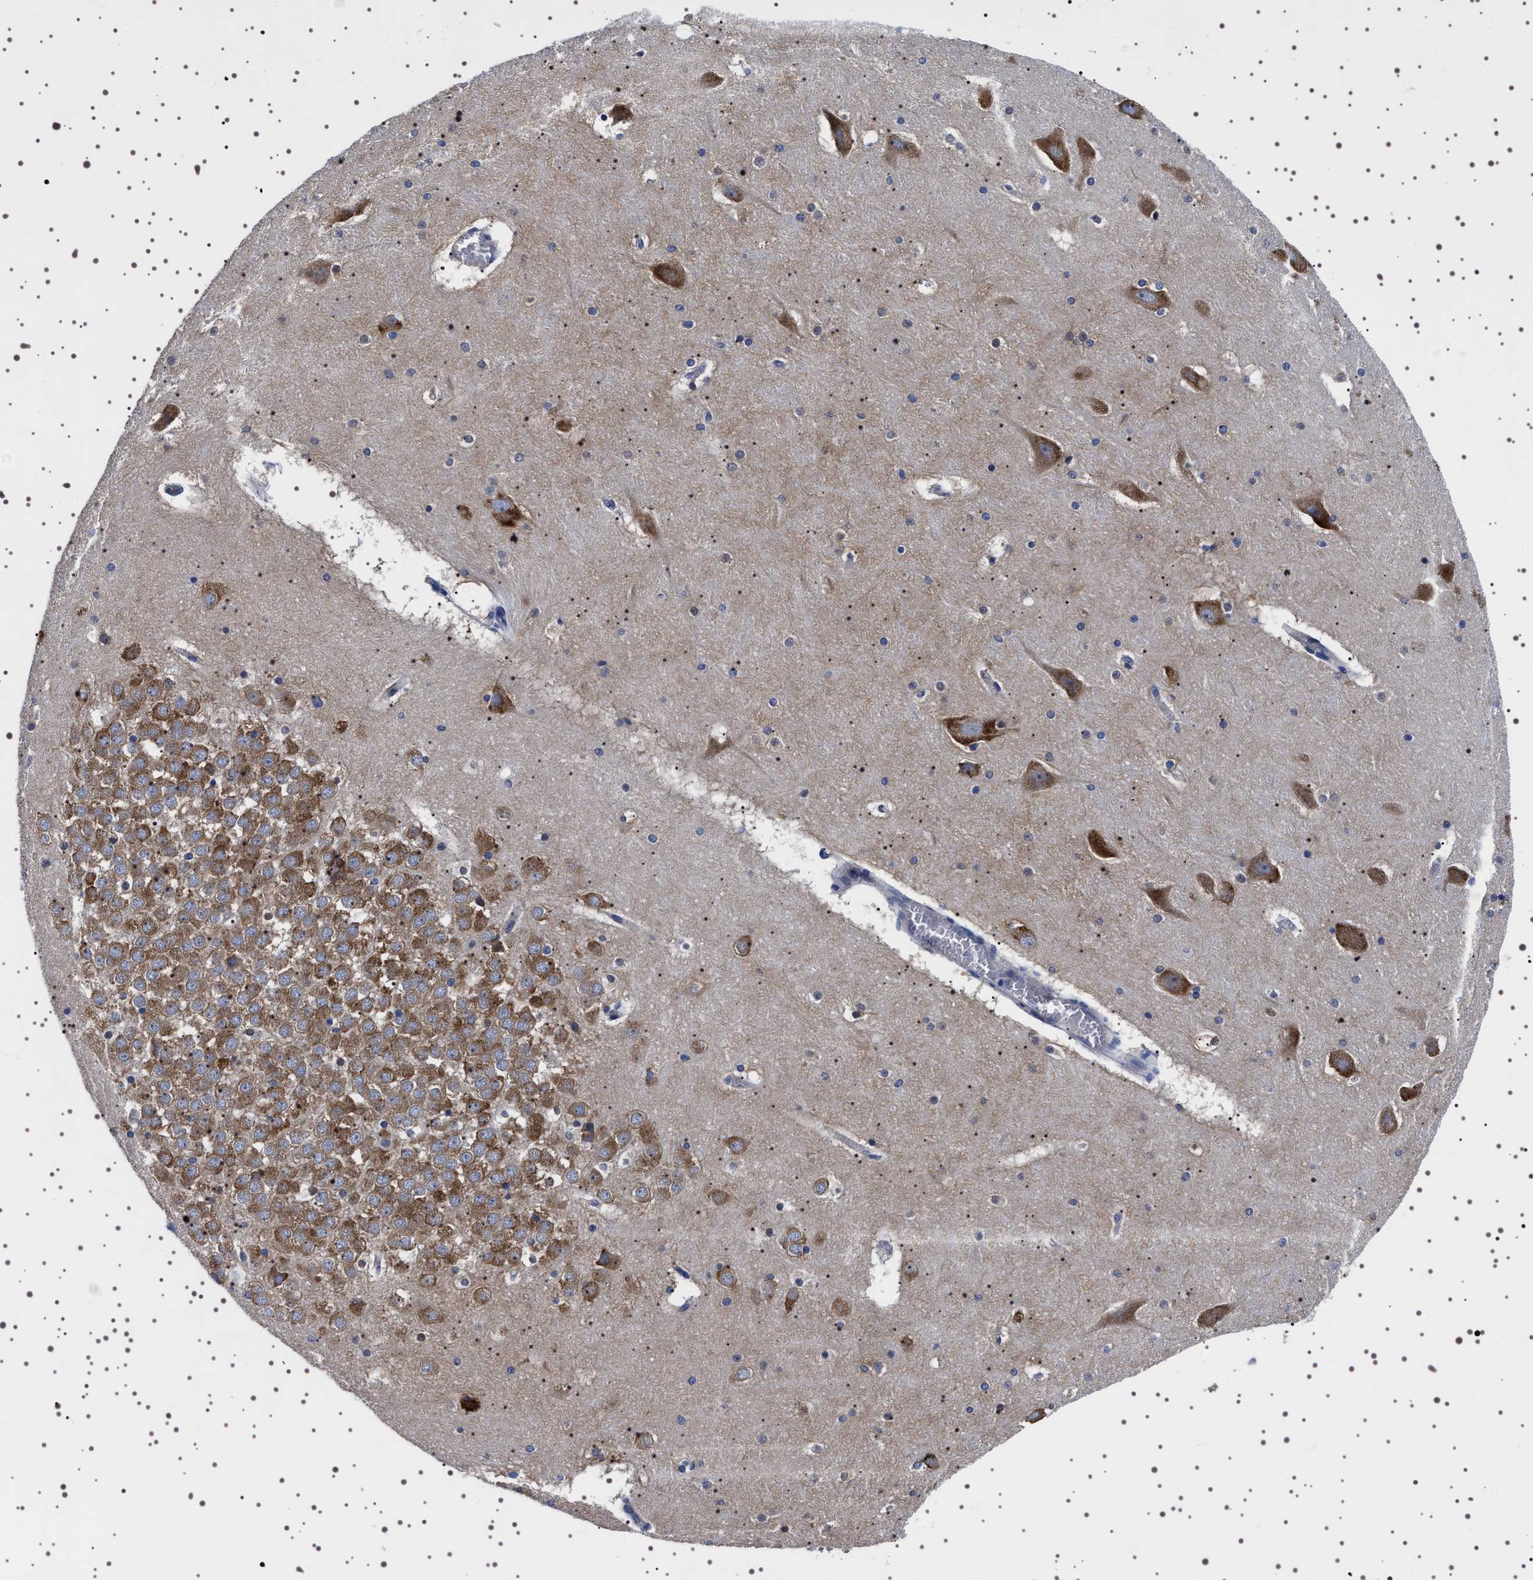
{"staining": {"intensity": "moderate", "quantity": "<25%", "location": "cytoplasmic/membranous"}, "tissue": "hippocampus", "cell_type": "Glial cells", "image_type": "normal", "snomed": [{"axis": "morphology", "description": "Normal tissue, NOS"}, {"axis": "topography", "description": "Hippocampus"}], "caption": "Immunohistochemical staining of benign human hippocampus exhibits <25% levels of moderate cytoplasmic/membranous protein positivity in about <25% of glial cells. (DAB (3,3'-diaminobenzidine) = brown stain, brightfield microscopy at high magnification).", "gene": "DARS1", "patient": {"sex": "male", "age": 45}}